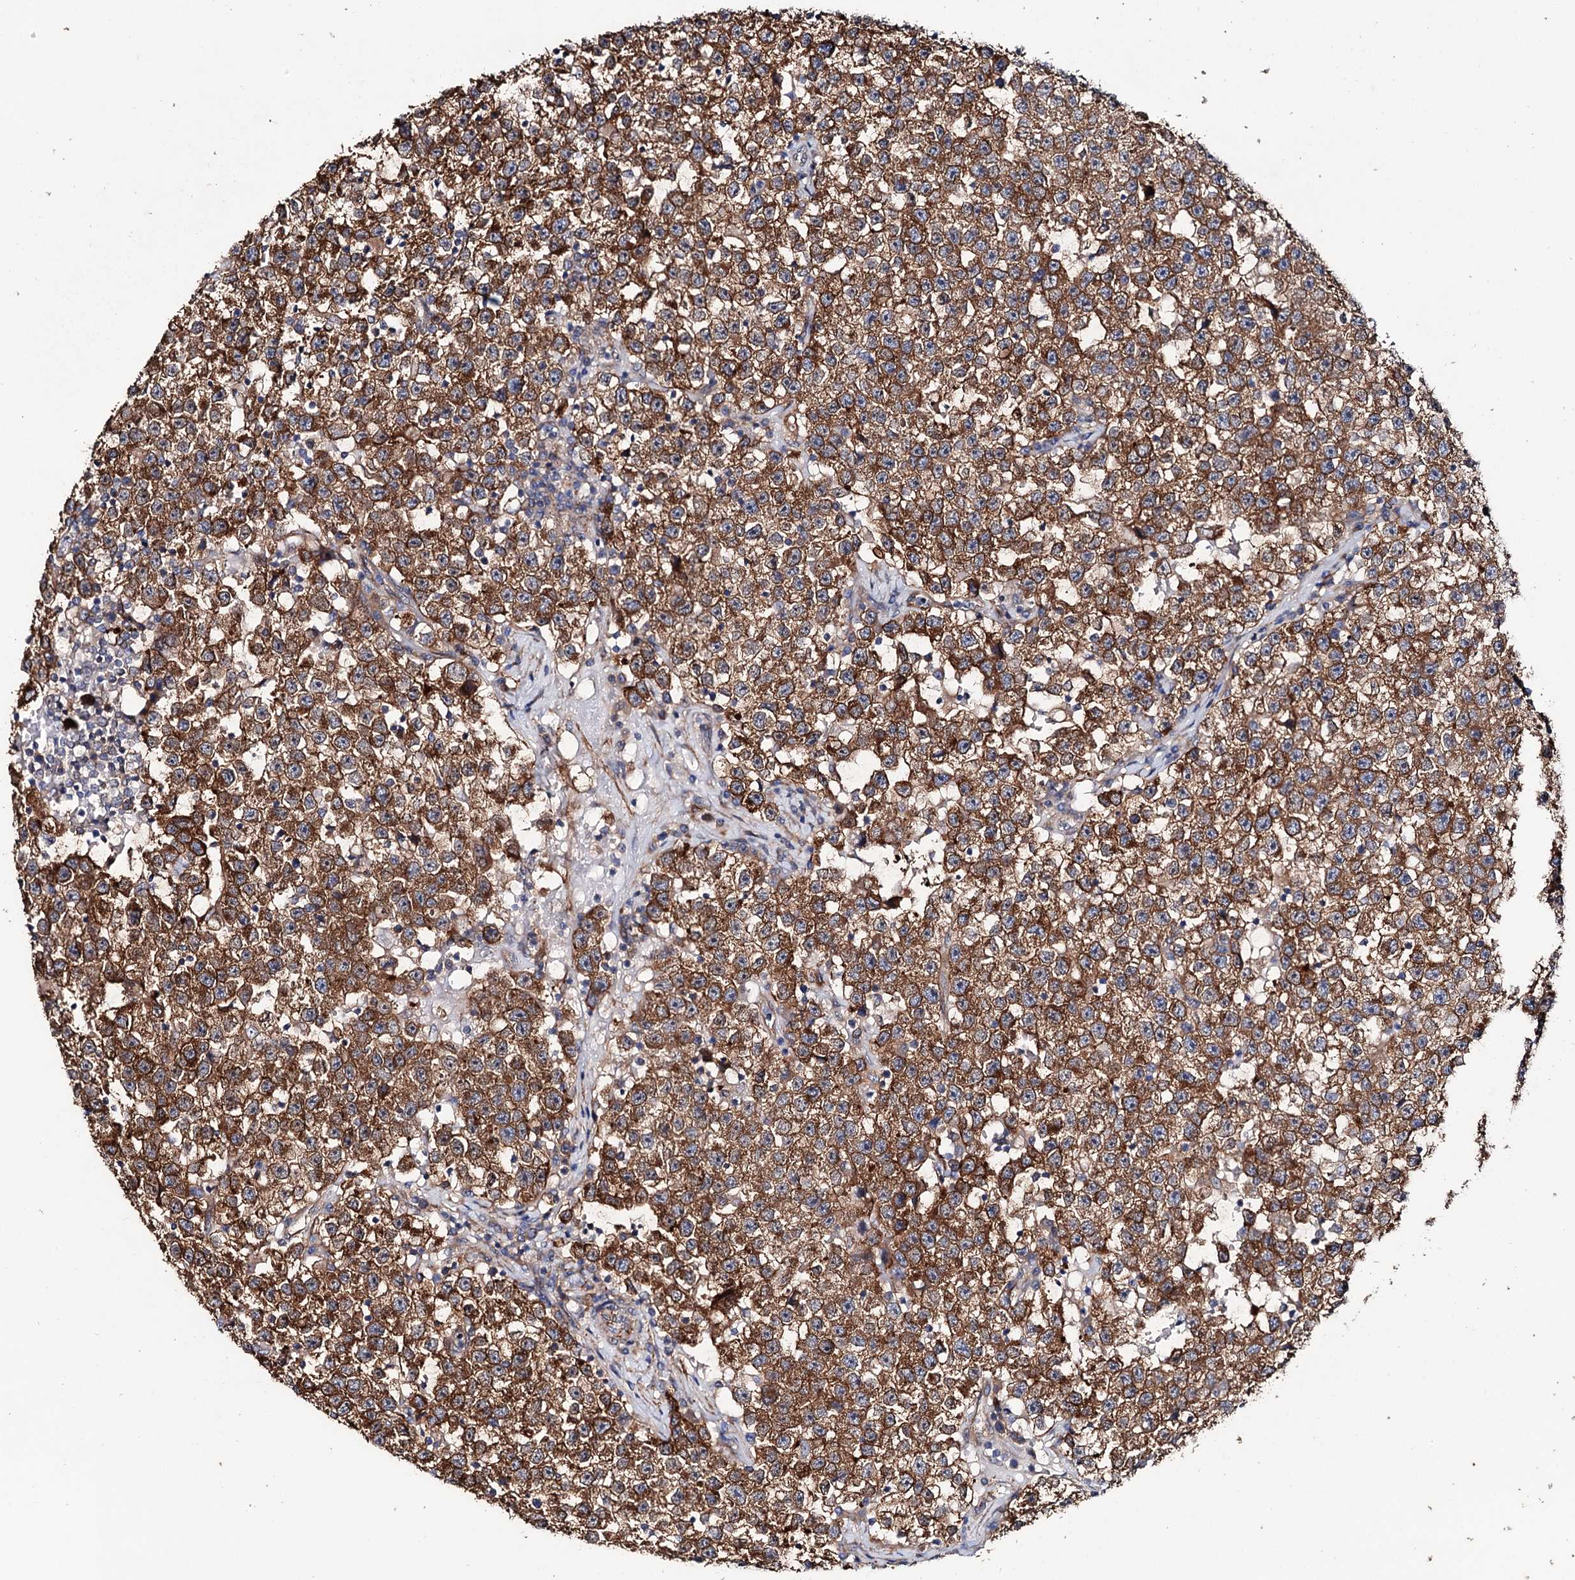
{"staining": {"intensity": "strong", "quantity": ">75%", "location": "cytoplasmic/membranous"}, "tissue": "testis cancer", "cell_type": "Tumor cells", "image_type": "cancer", "snomed": [{"axis": "morphology", "description": "Seminoma, NOS"}, {"axis": "topography", "description": "Testis"}], "caption": "Protein analysis of testis seminoma tissue shows strong cytoplasmic/membranous staining in about >75% of tumor cells.", "gene": "PTDSS2", "patient": {"sex": "male", "age": 22}}